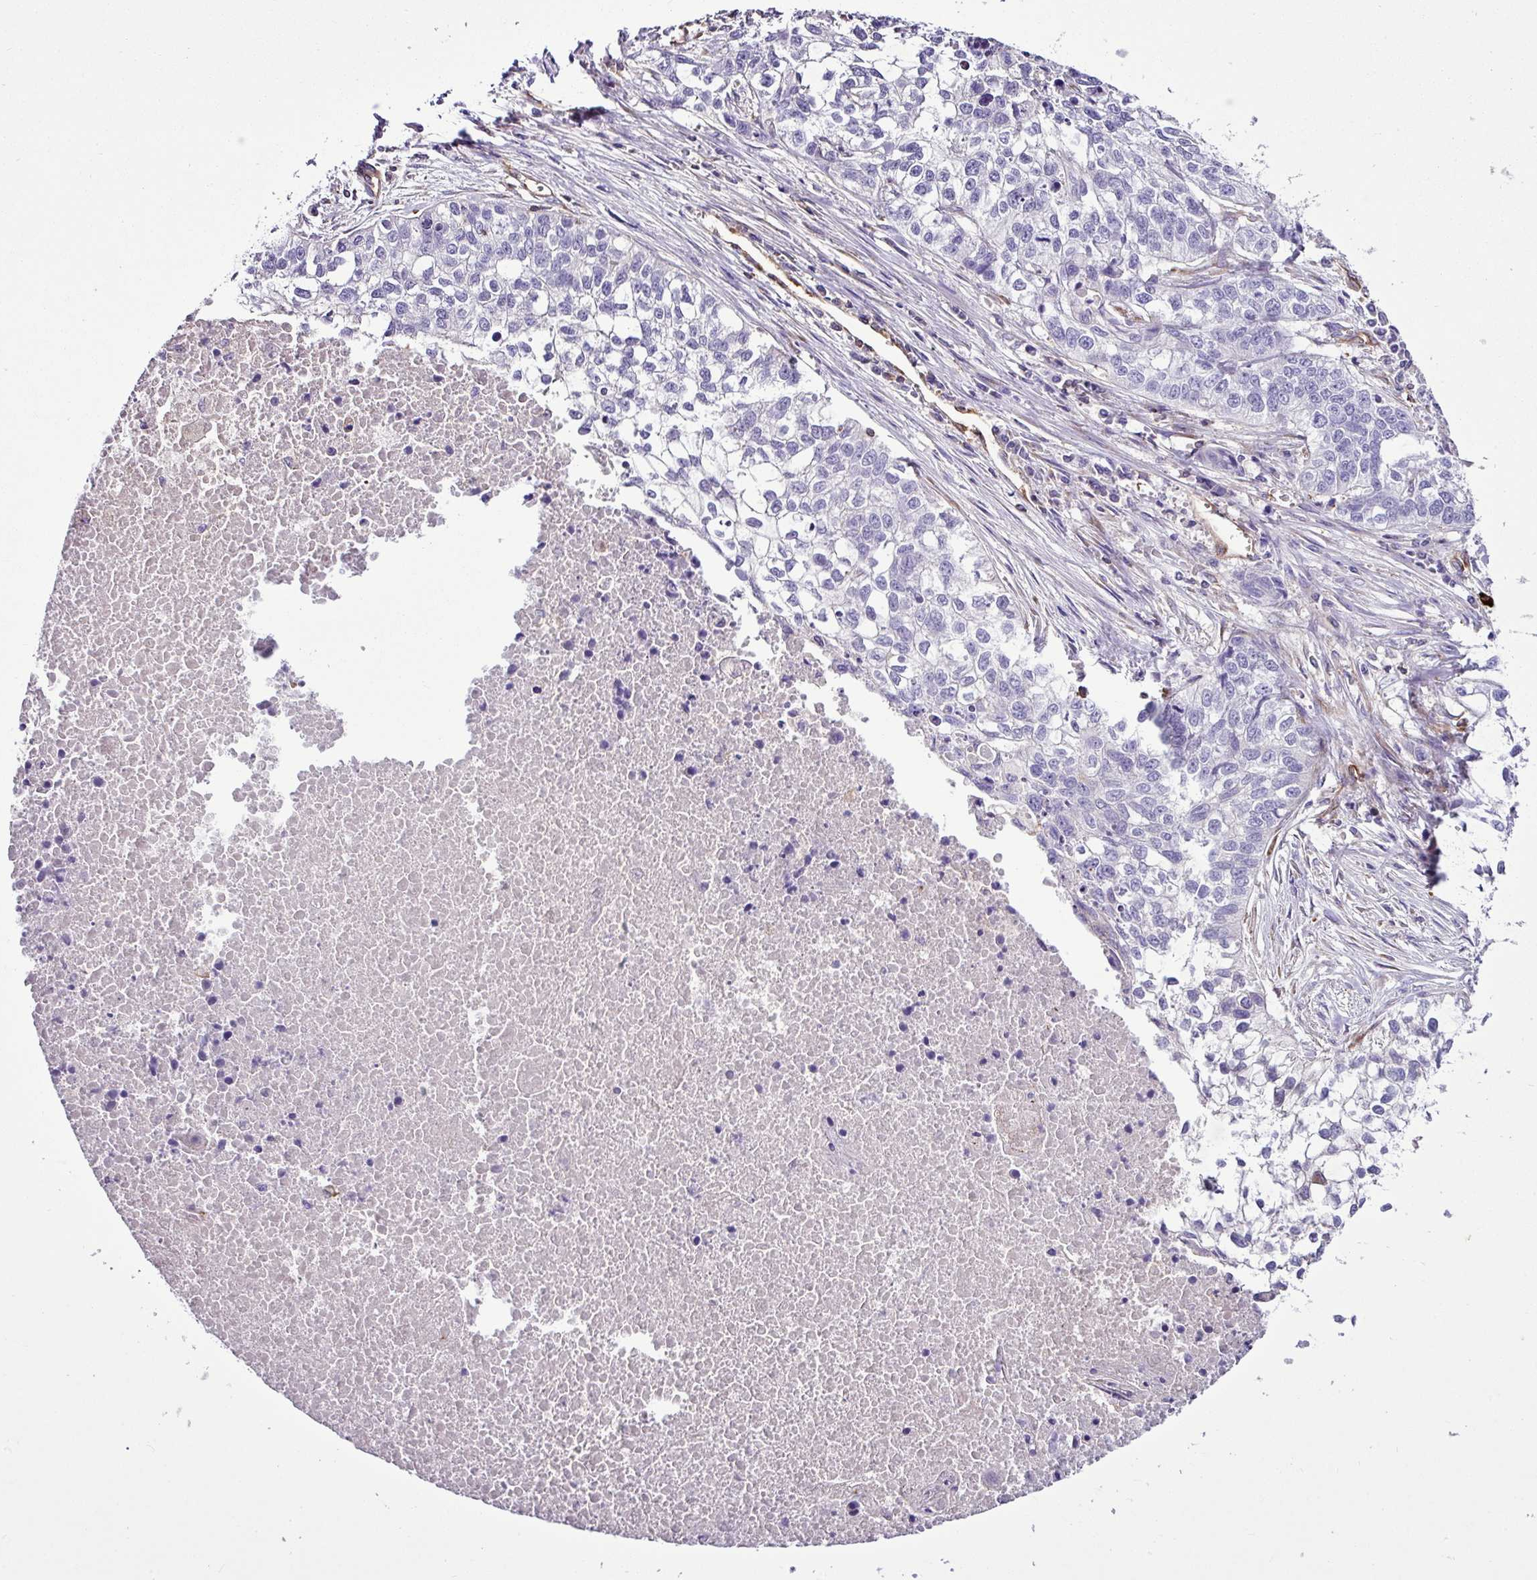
{"staining": {"intensity": "negative", "quantity": "none", "location": "none"}, "tissue": "lung cancer", "cell_type": "Tumor cells", "image_type": "cancer", "snomed": [{"axis": "morphology", "description": "Squamous cell carcinoma, NOS"}, {"axis": "topography", "description": "Lung"}], "caption": "The IHC photomicrograph has no significant expression in tumor cells of lung cancer tissue.", "gene": "EME2", "patient": {"sex": "male", "age": 74}}